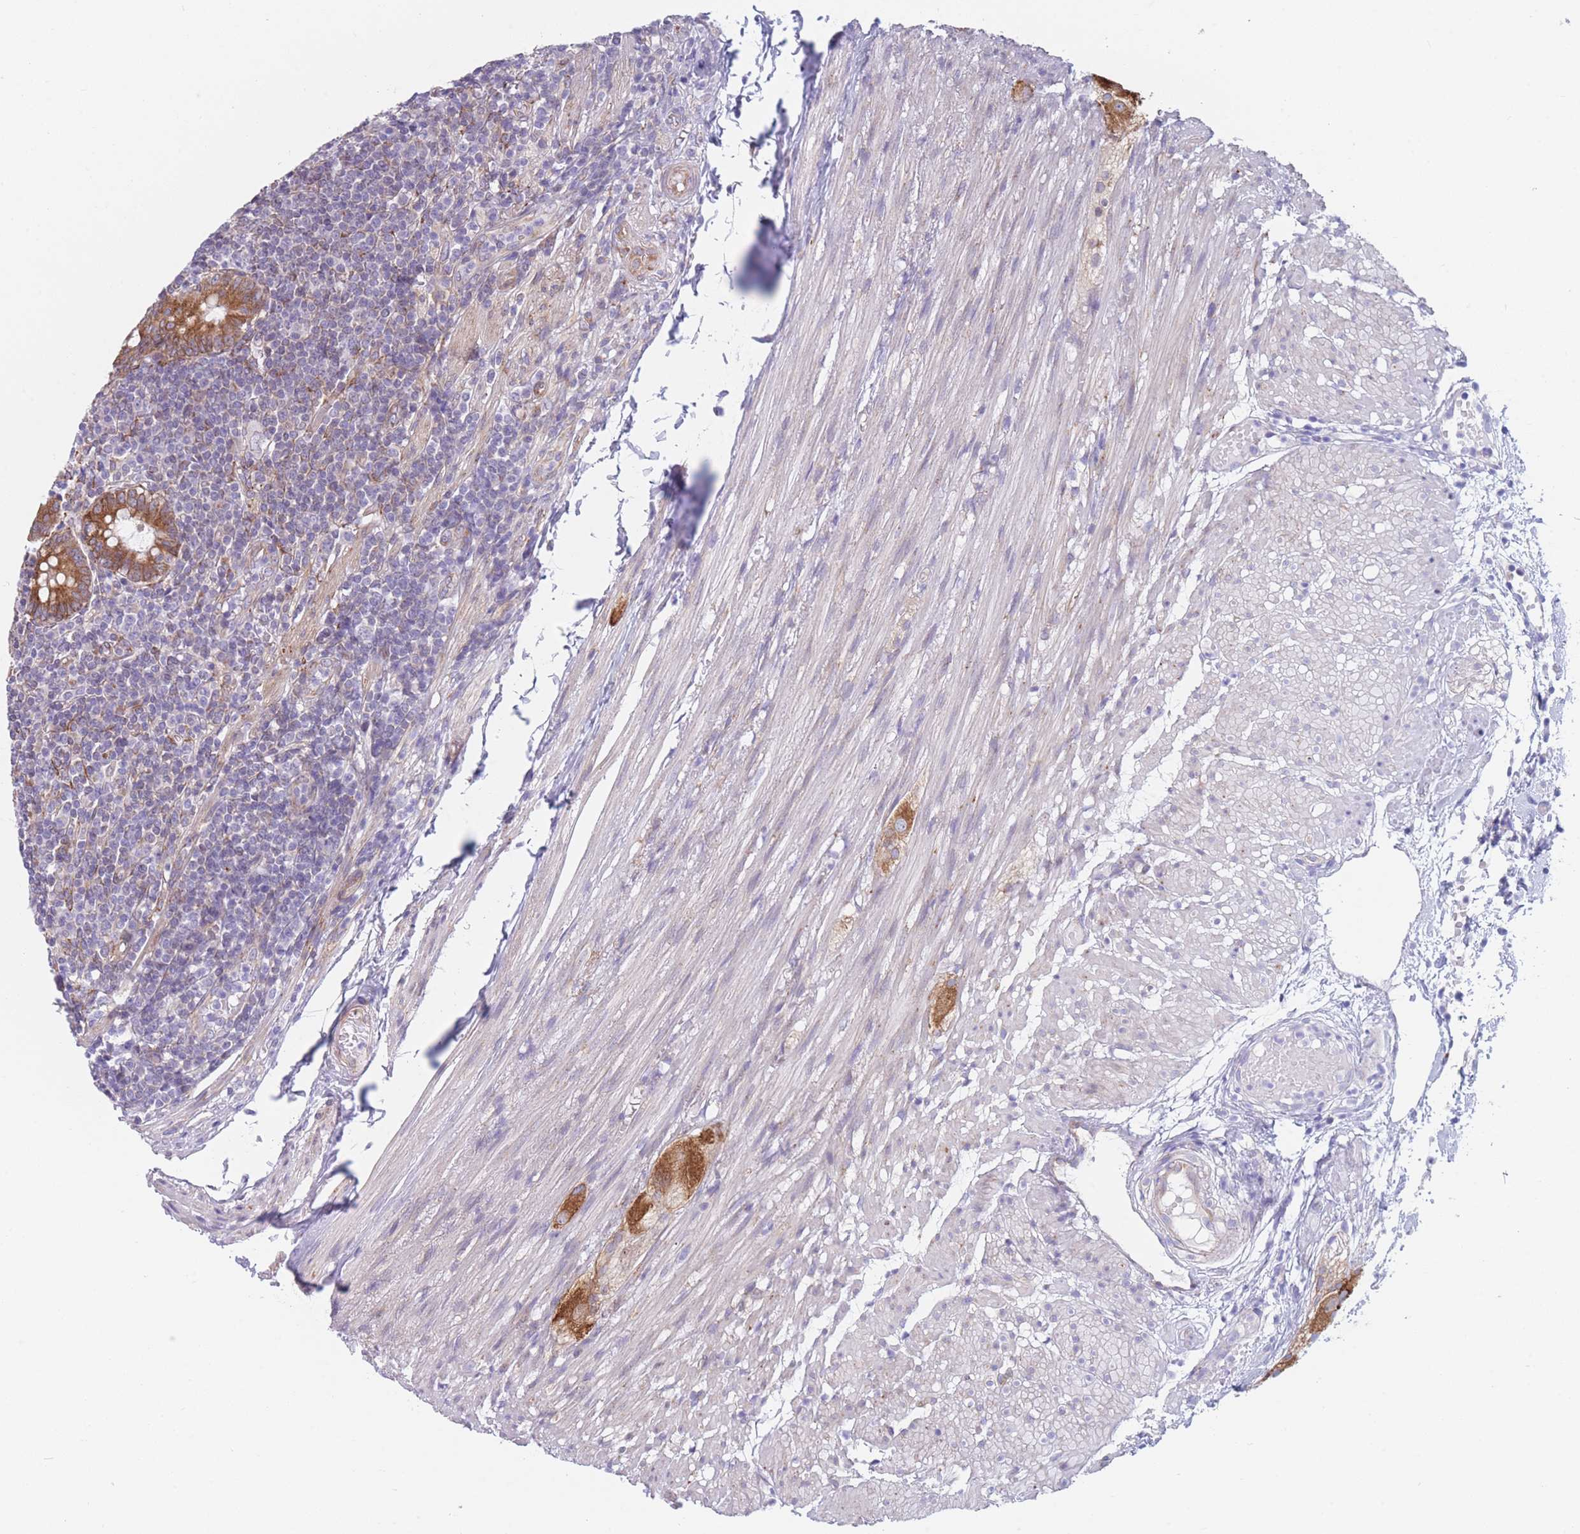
{"staining": {"intensity": "moderate", "quantity": ">75%", "location": "cytoplasmic/membranous"}, "tissue": "appendix", "cell_type": "Glandular cells", "image_type": "normal", "snomed": [{"axis": "morphology", "description": "Normal tissue, NOS"}, {"axis": "topography", "description": "Appendix"}], "caption": "An IHC image of benign tissue is shown. Protein staining in brown shows moderate cytoplasmic/membranous positivity in appendix within glandular cells.", "gene": "AK9", "patient": {"sex": "male", "age": 83}}